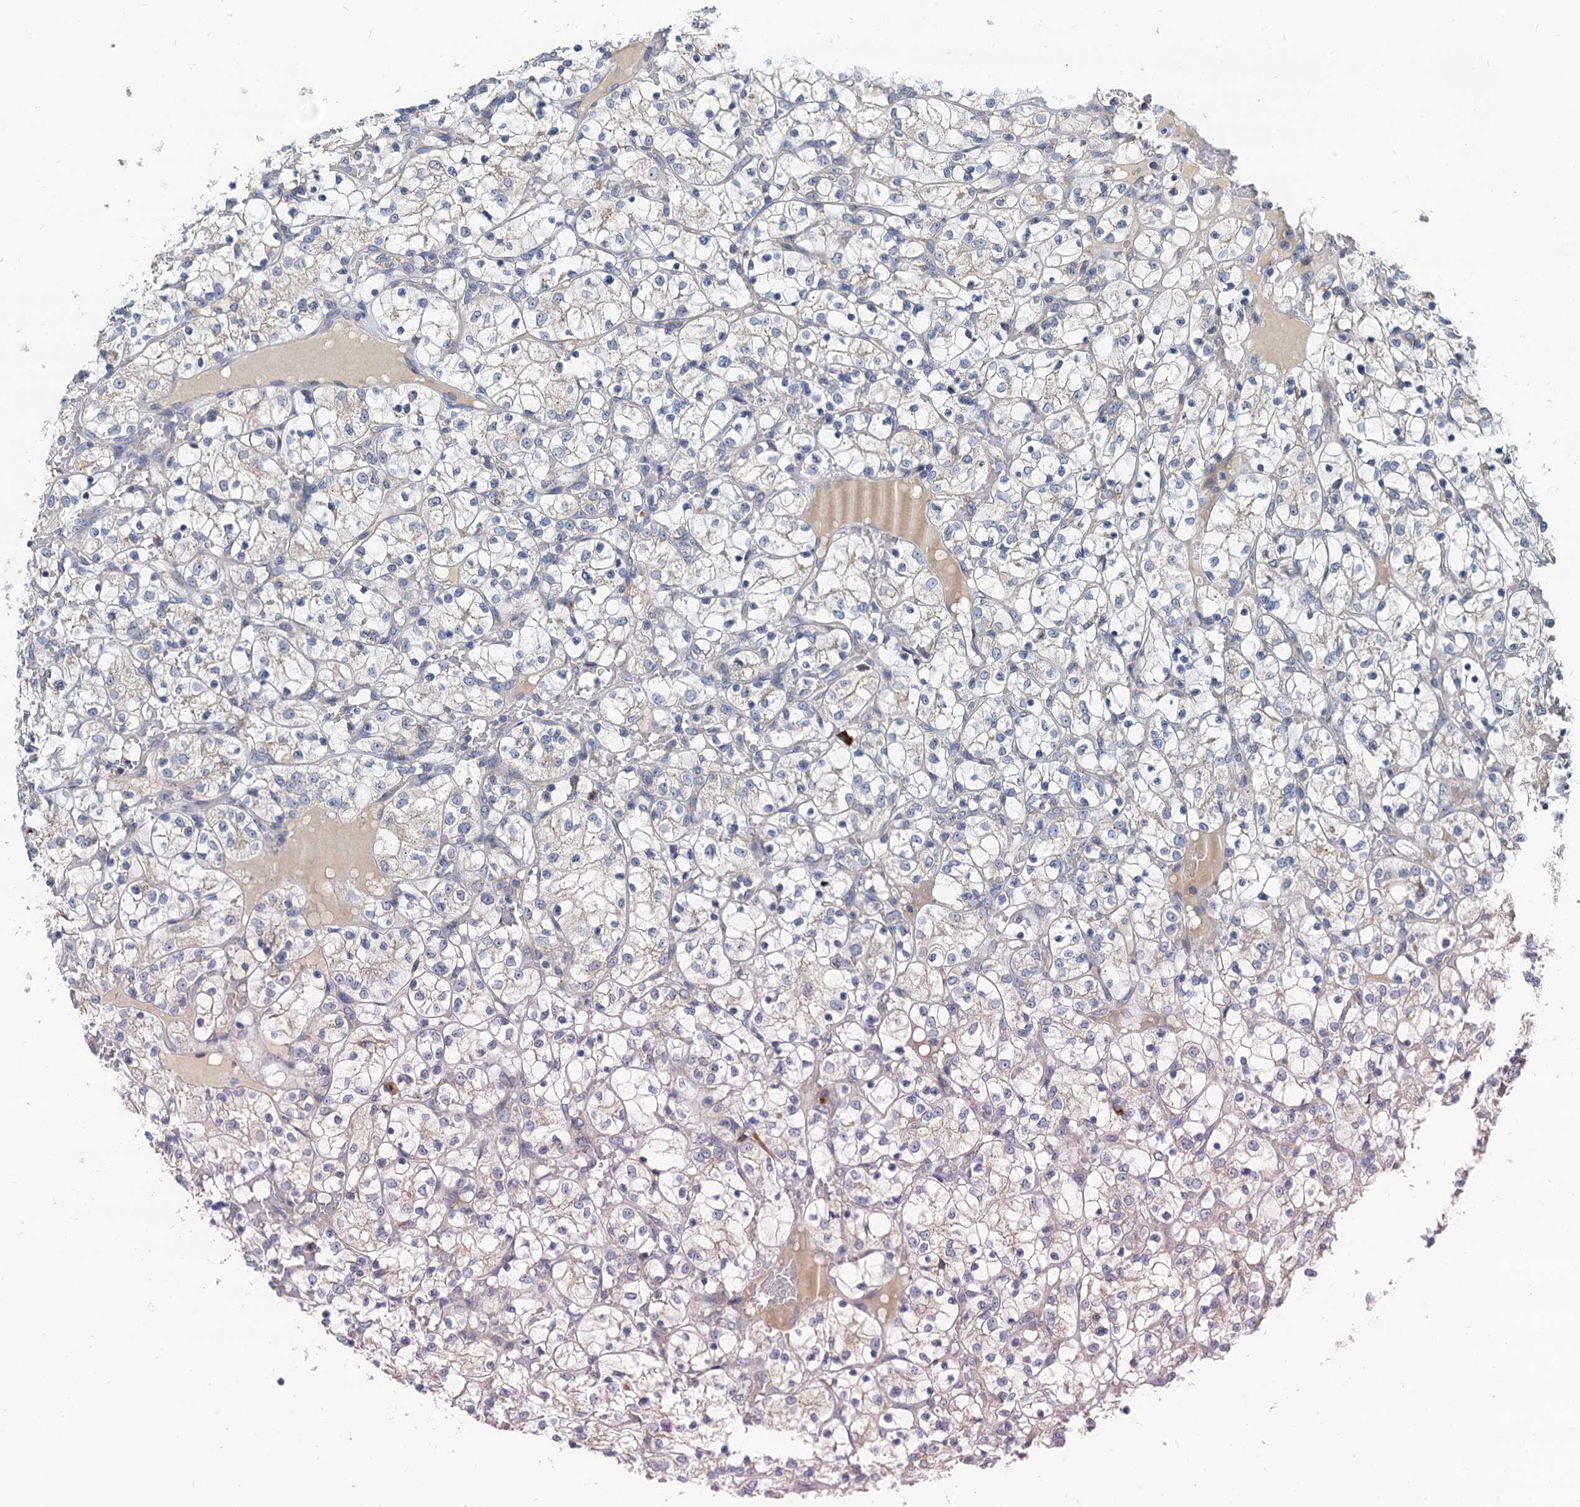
{"staining": {"intensity": "negative", "quantity": "none", "location": "none"}, "tissue": "renal cancer", "cell_type": "Tumor cells", "image_type": "cancer", "snomed": [{"axis": "morphology", "description": "Adenocarcinoma, NOS"}, {"axis": "topography", "description": "Kidney"}], "caption": "Immunohistochemical staining of renal cancer (adenocarcinoma) exhibits no significant expression in tumor cells. The staining is performed using DAB (3,3'-diaminobenzidine) brown chromogen with nuclei counter-stained in using hematoxylin.", "gene": "NKAPD1", "patient": {"sex": "female", "age": 69}}